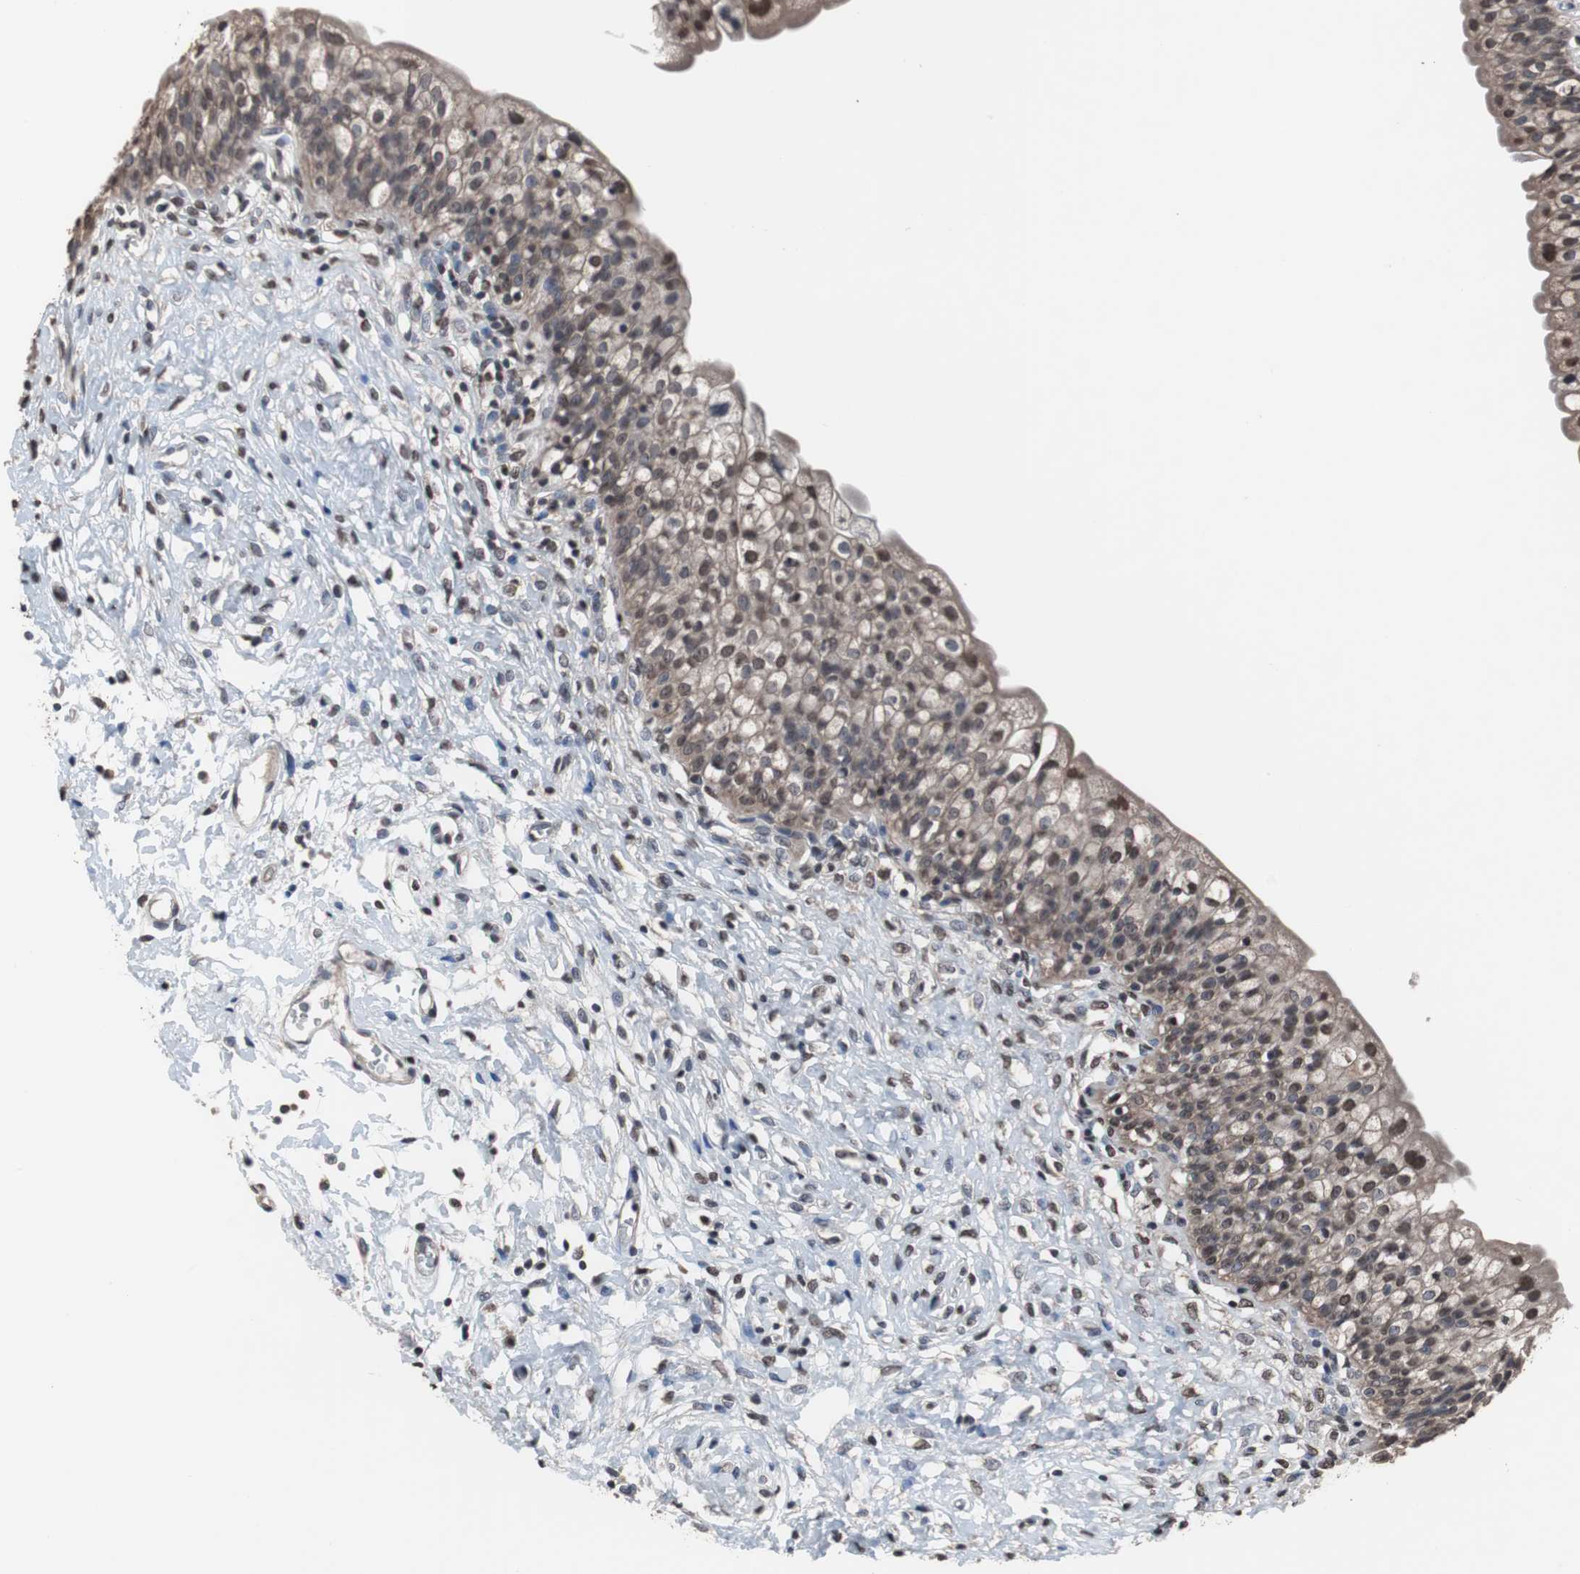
{"staining": {"intensity": "moderate", "quantity": ">75%", "location": "cytoplasmic/membranous,nuclear"}, "tissue": "urinary bladder", "cell_type": "Urothelial cells", "image_type": "normal", "snomed": [{"axis": "morphology", "description": "Normal tissue, NOS"}, {"axis": "morphology", "description": "Inflammation, NOS"}, {"axis": "topography", "description": "Urinary bladder"}], "caption": "Brown immunohistochemical staining in normal human urinary bladder demonstrates moderate cytoplasmic/membranous,nuclear positivity in about >75% of urothelial cells.", "gene": "MED27", "patient": {"sex": "female", "age": 80}}